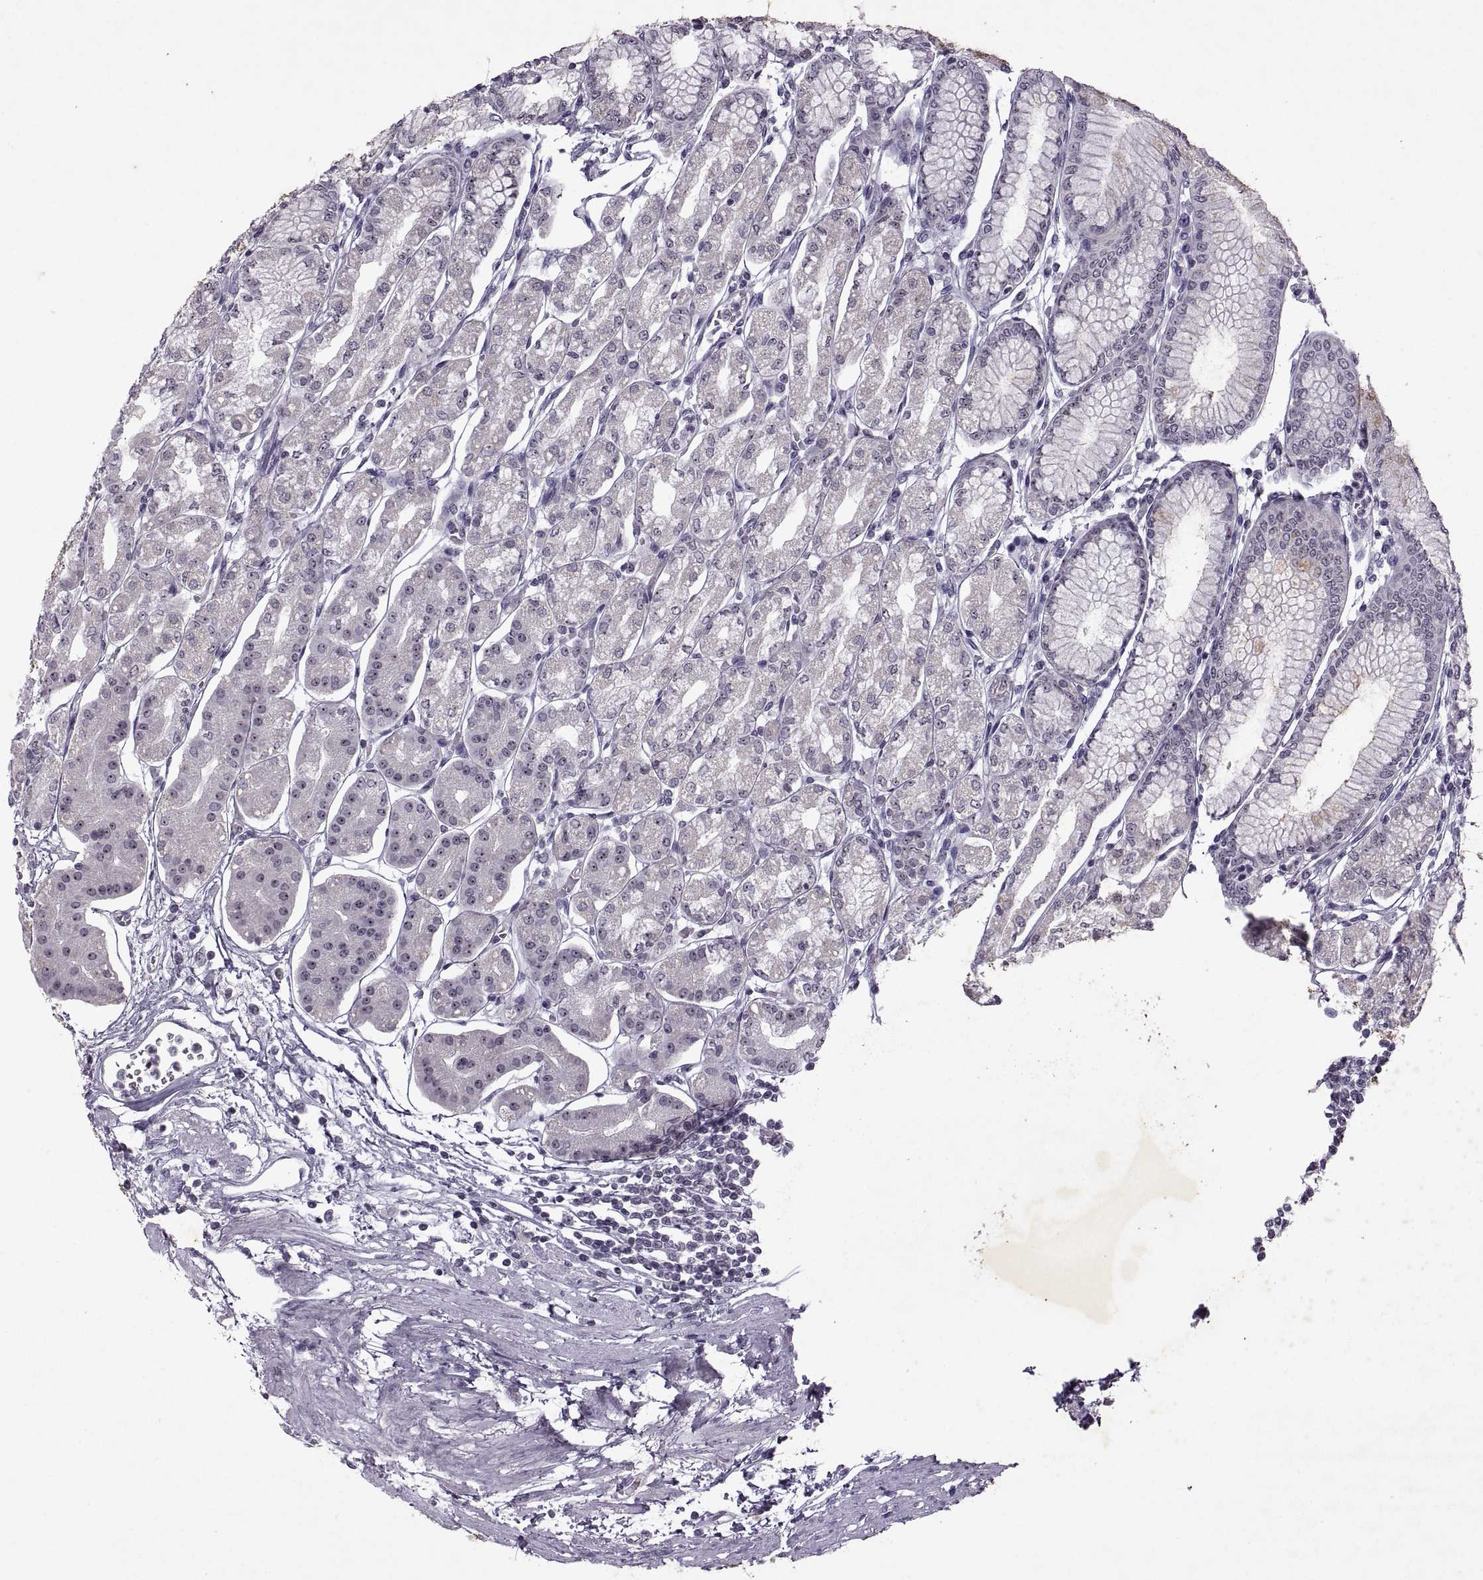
{"staining": {"intensity": "weak", "quantity": "25%-75%", "location": "nuclear"}, "tissue": "stomach", "cell_type": "Glandular cells", "image_type": "normal", "snomed": [{"axis": "morphology", "description": "Normal tissue, NOS"}, {"axis": "topography", "description": "Skeletal muscle"}, {"axis": "topography", "description": "Stomach"}], "caption": "The image demonstrates a brown stain indicating the presence of a protein in the nuclear of glandular cells in stomach.", "gene": "SINHCAF", "patient": {"sex": "female", "age": 57}}